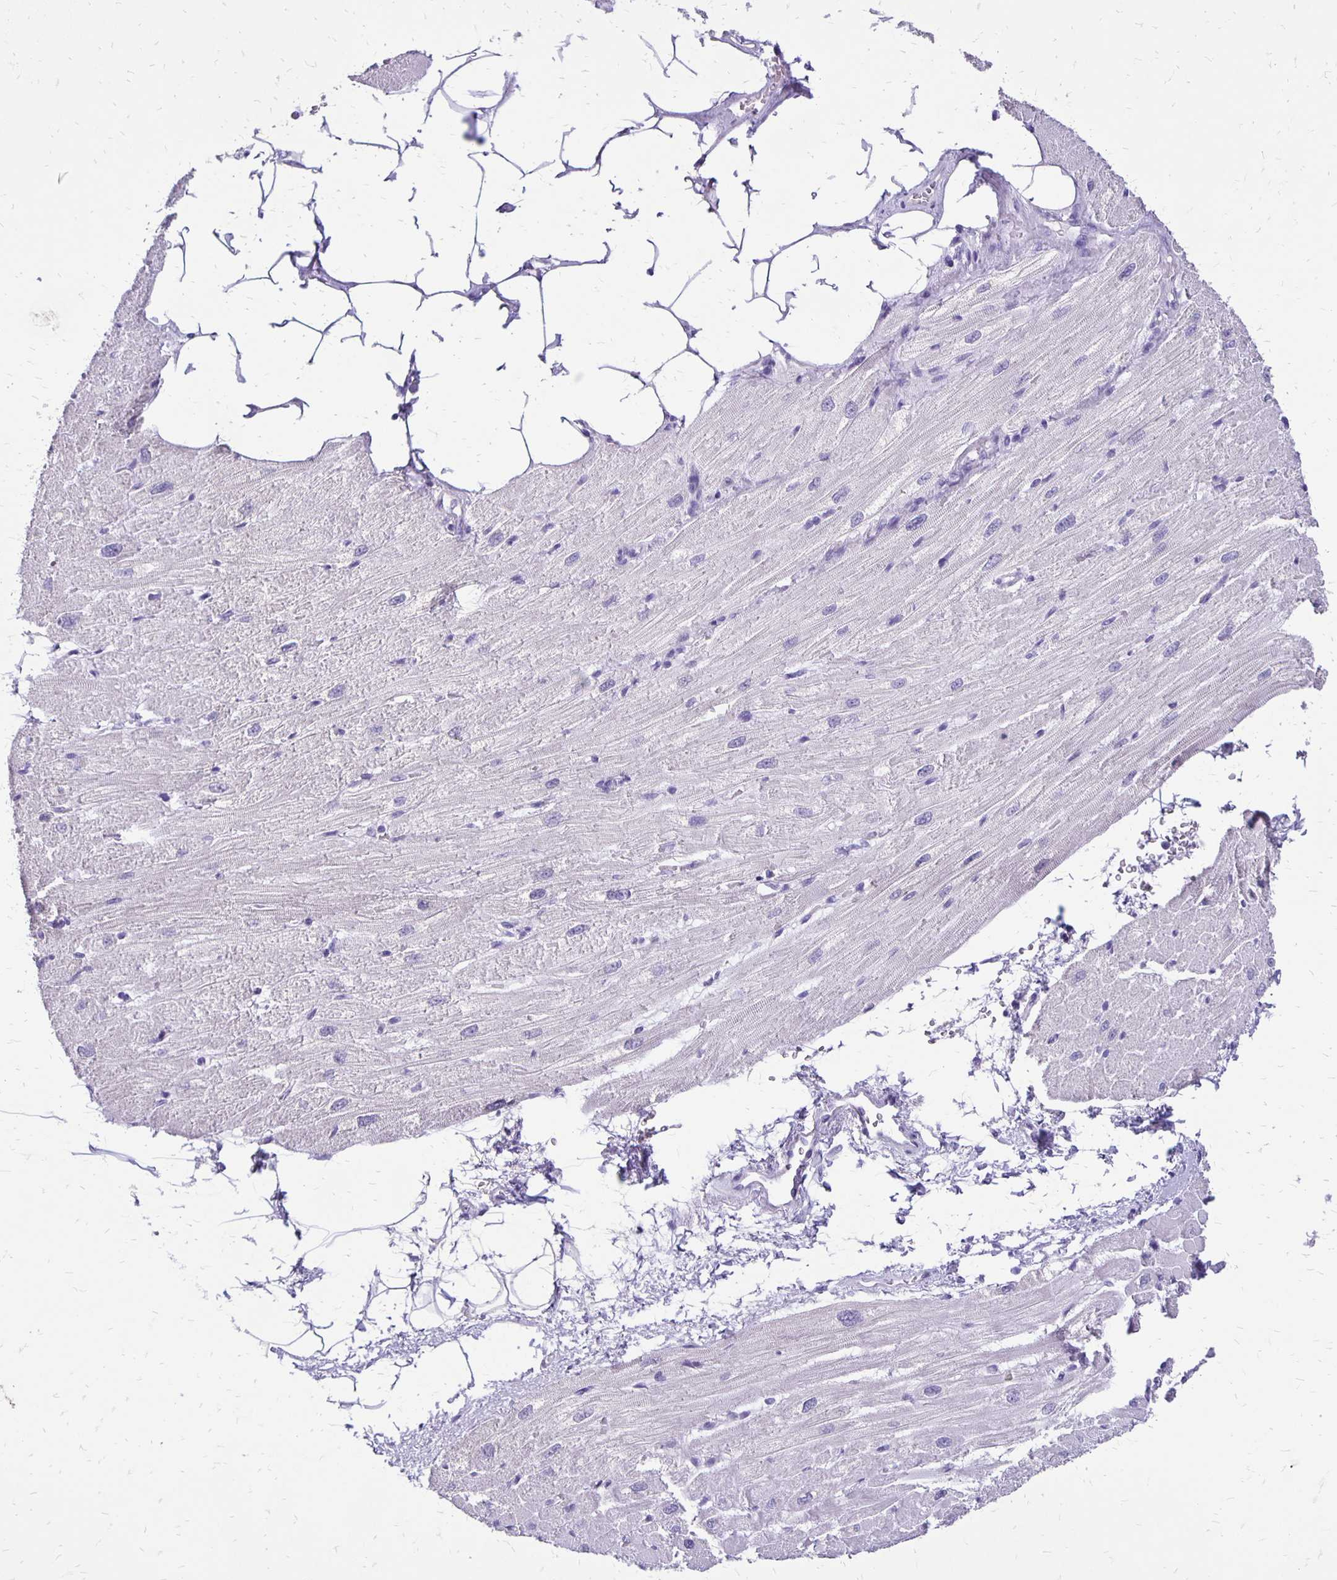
{"staining": {"intensity": "negative", "quantity": "none", "location": "none"}, "tissue": "heart muscle", "cell_type": "Cardiomyocytes", "image_type": "normal", "snomed": [{"axis": "morphology", "description": "Normal tissue, NOS"}, {"axis": "topography", "description": "Heart"}], "caption": "Immunohistochemistry micrograph of benign human heart muscle stained for a protein (brown), which demonstrates no expression in cardiomyocytes. (Stains: DAB (3,3'-diaminobenzidine) immunohistochemistry (IHC) with hematoxylin counter stain, Microscopy: brightfield microscopy at high magnification).", "gene": "ANKRD45", "patient": {"sex": "male", "age": 62}}